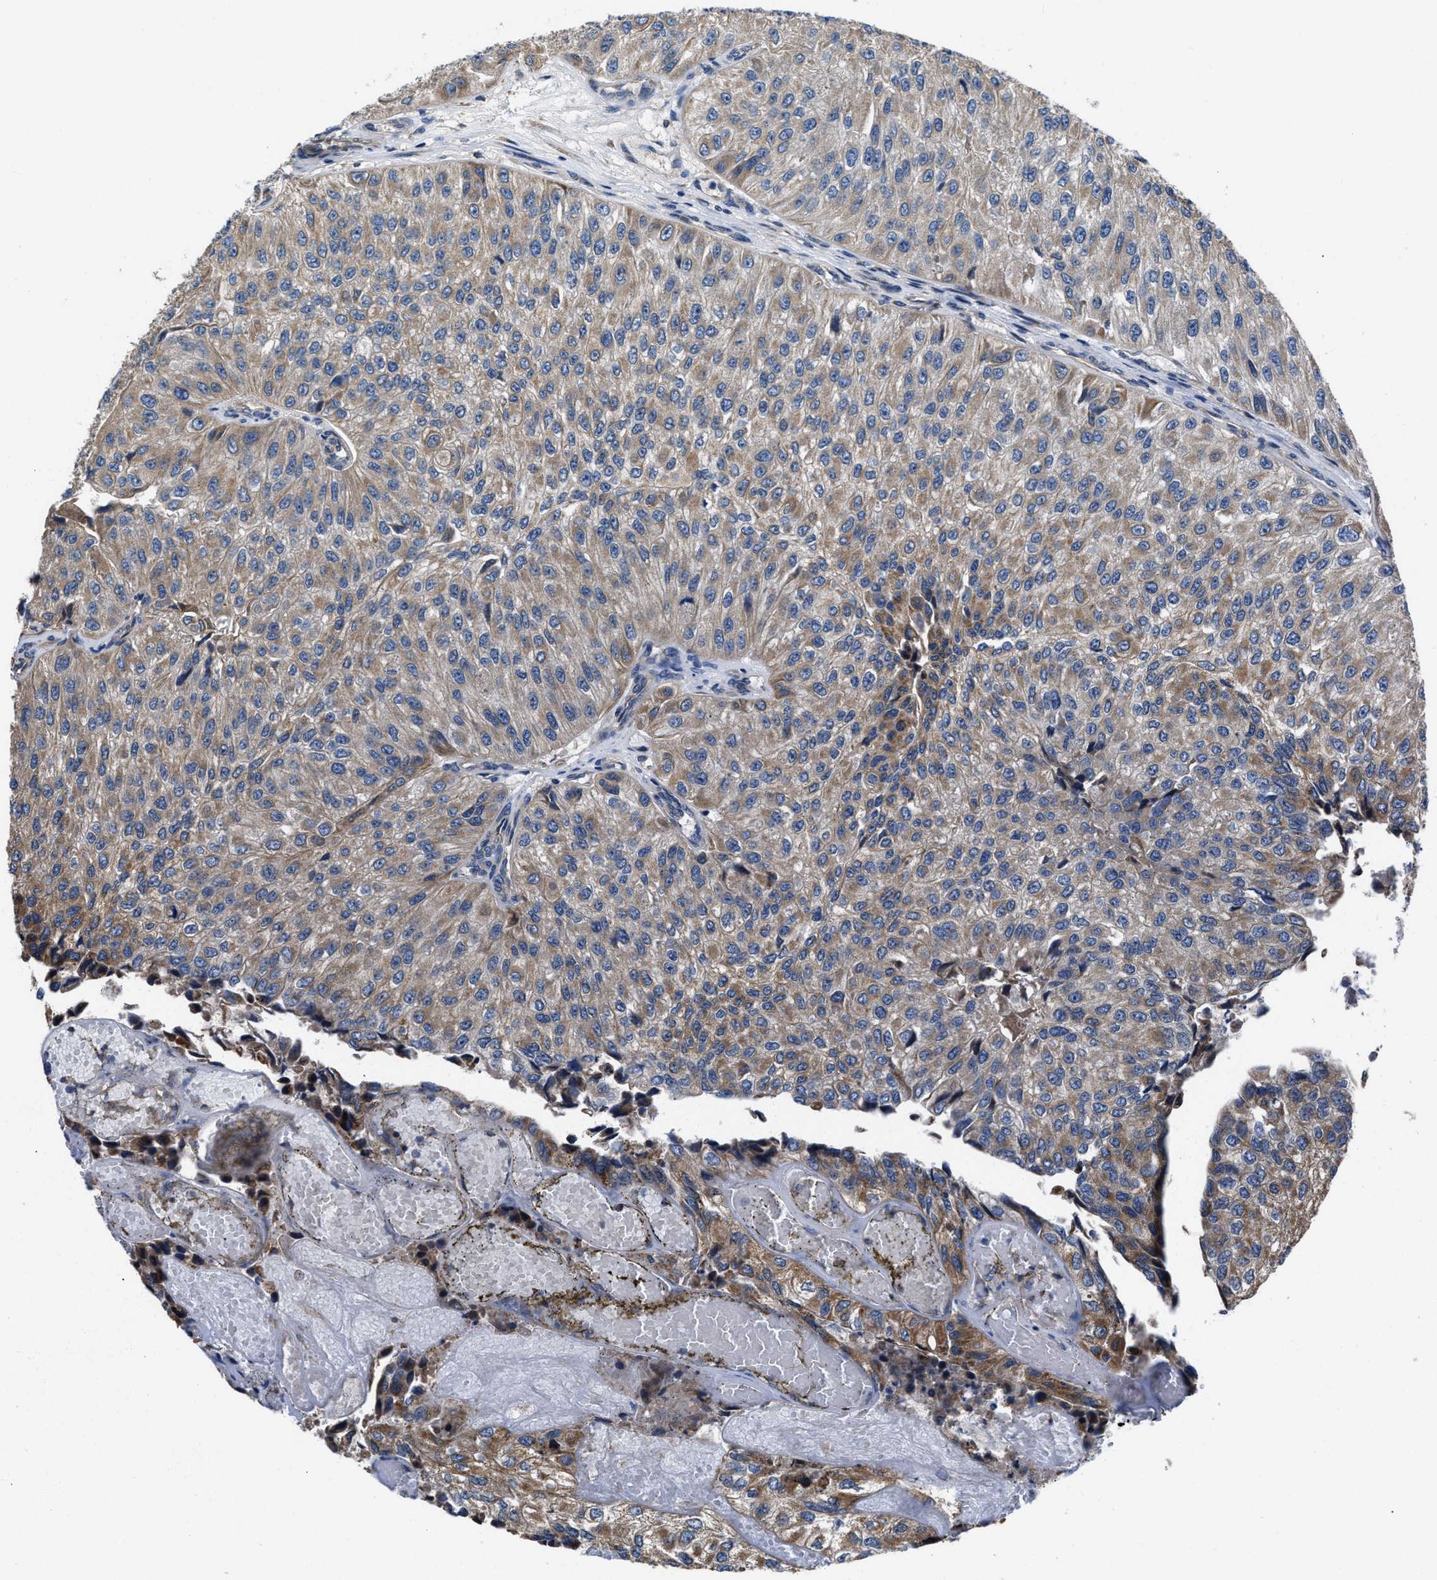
{"staining": {"intensity": "moderate", "quantity": ">75%", "location": "cytoplasmic/membranous"}, "tissue": "urothelial cancer", "cell_type": "Tumor cells", "image_type": "cancer", "snomed": [{"axis": "morphology", "description": "Urothelial carcinoma, High grade"}, {"axis": "topography", "description": "Kidney"}, {"axis": "topography", "description": "Urinary bladder"}], "caption": "Urothelial carcinoma (high-grade) stained with a brown dye shows moderate cytoplasmic/membranous positive staining in approximately >75% of tumor cells.", "gene": "CEP128", "patient": {"sex": "male", "age": 77}}